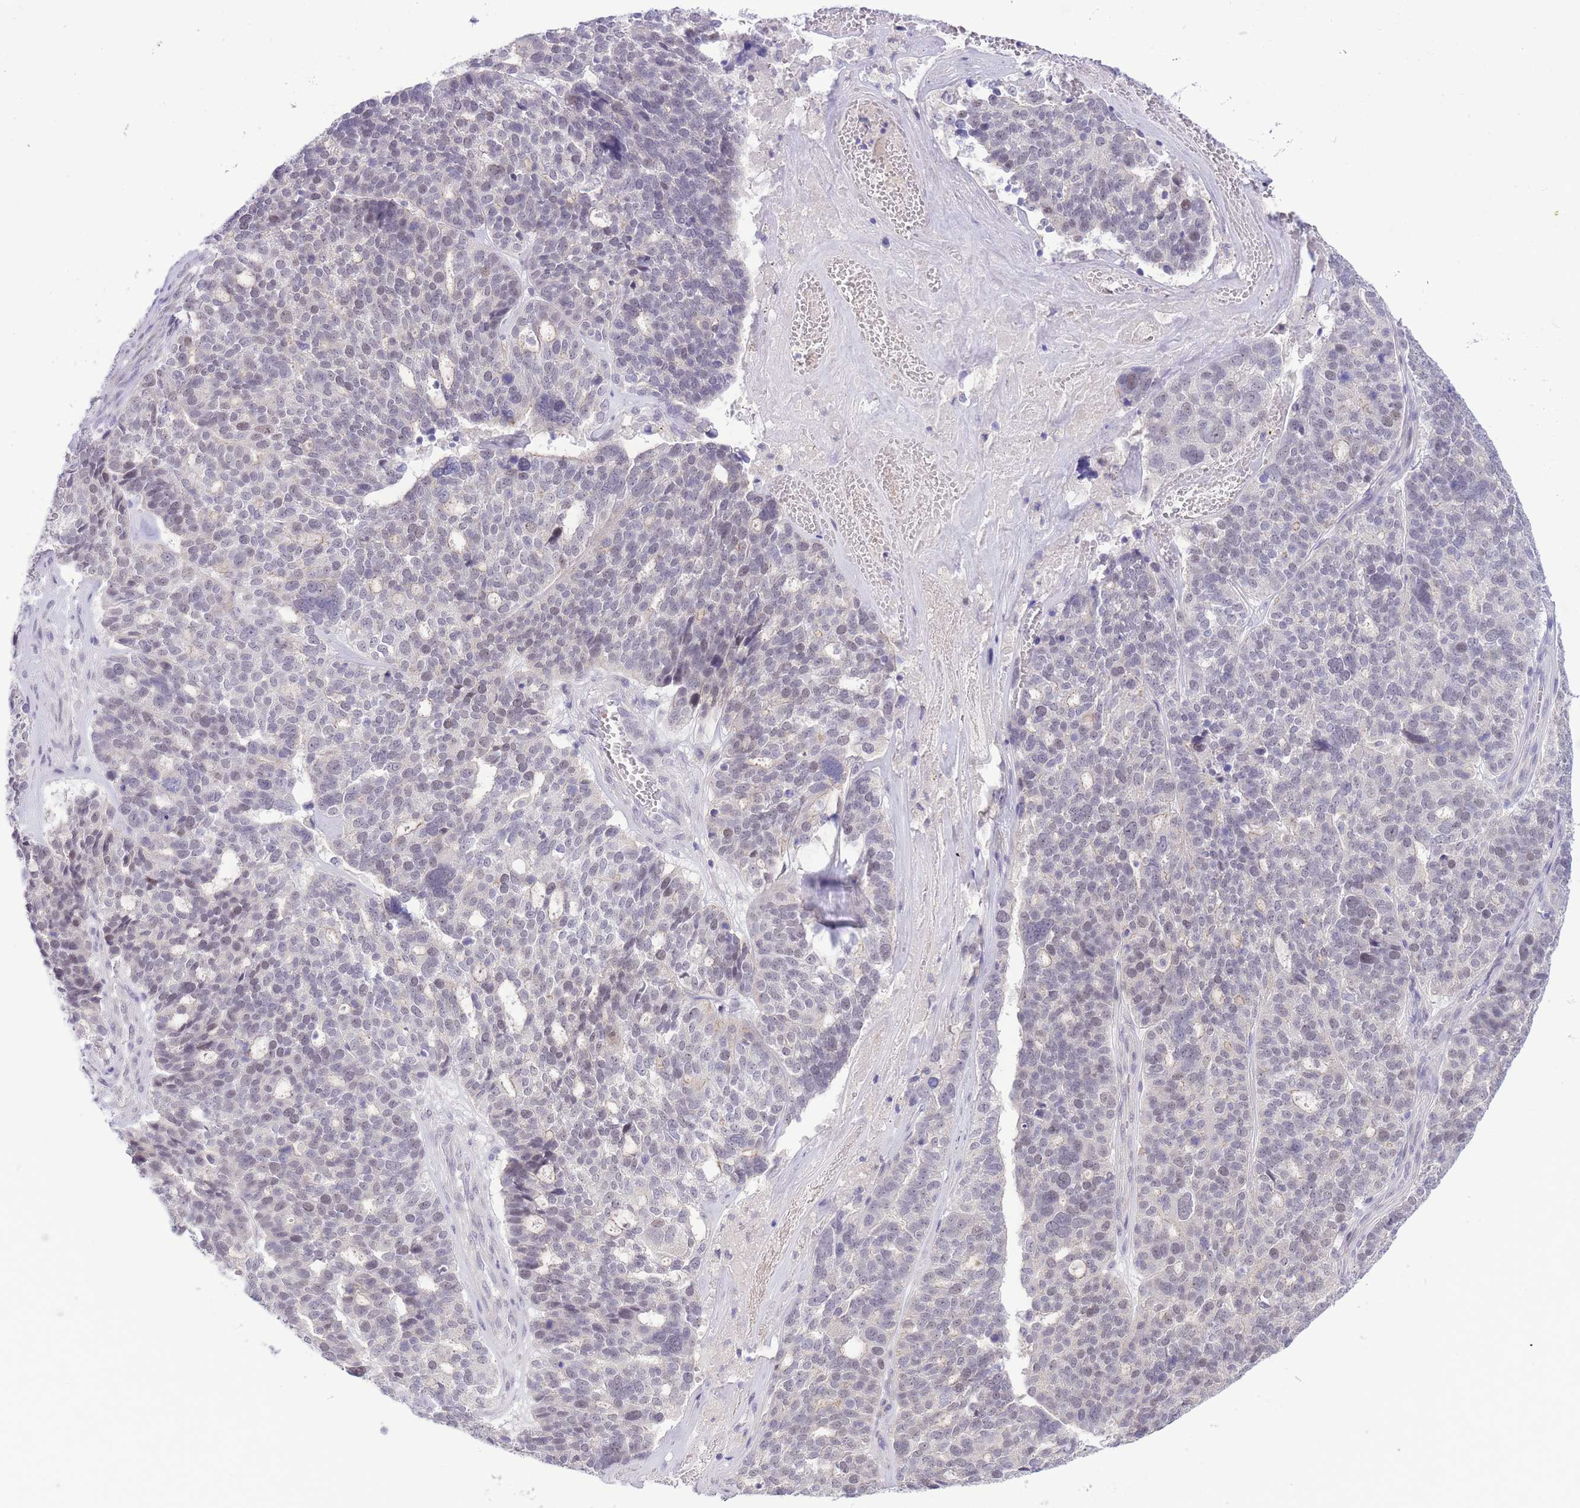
{"staining": {"intensity": "weak", "quantity": "<25%", "location": "nuclear"}, "tissue": "ovarian cancer", "cell_type": "Tumor cells", "image_type": "cancer", "snomed": [{"axis": "morphology", "description": "Cystadenocarcinoma, serous, NOS"}, {"axis": "topography", "description": "Ovary"}], "caption": "Photomicrograph shows no protein expression in tumor cells of ovarian cancer tissue. The staining was performed using DAB to visualize the protein expression in brown, while the nuclei were stained in blue with hematoxylin (Magnification: 20x).", "gene": "FBXO46", "patient": {"sex": "female", "age": 59}}